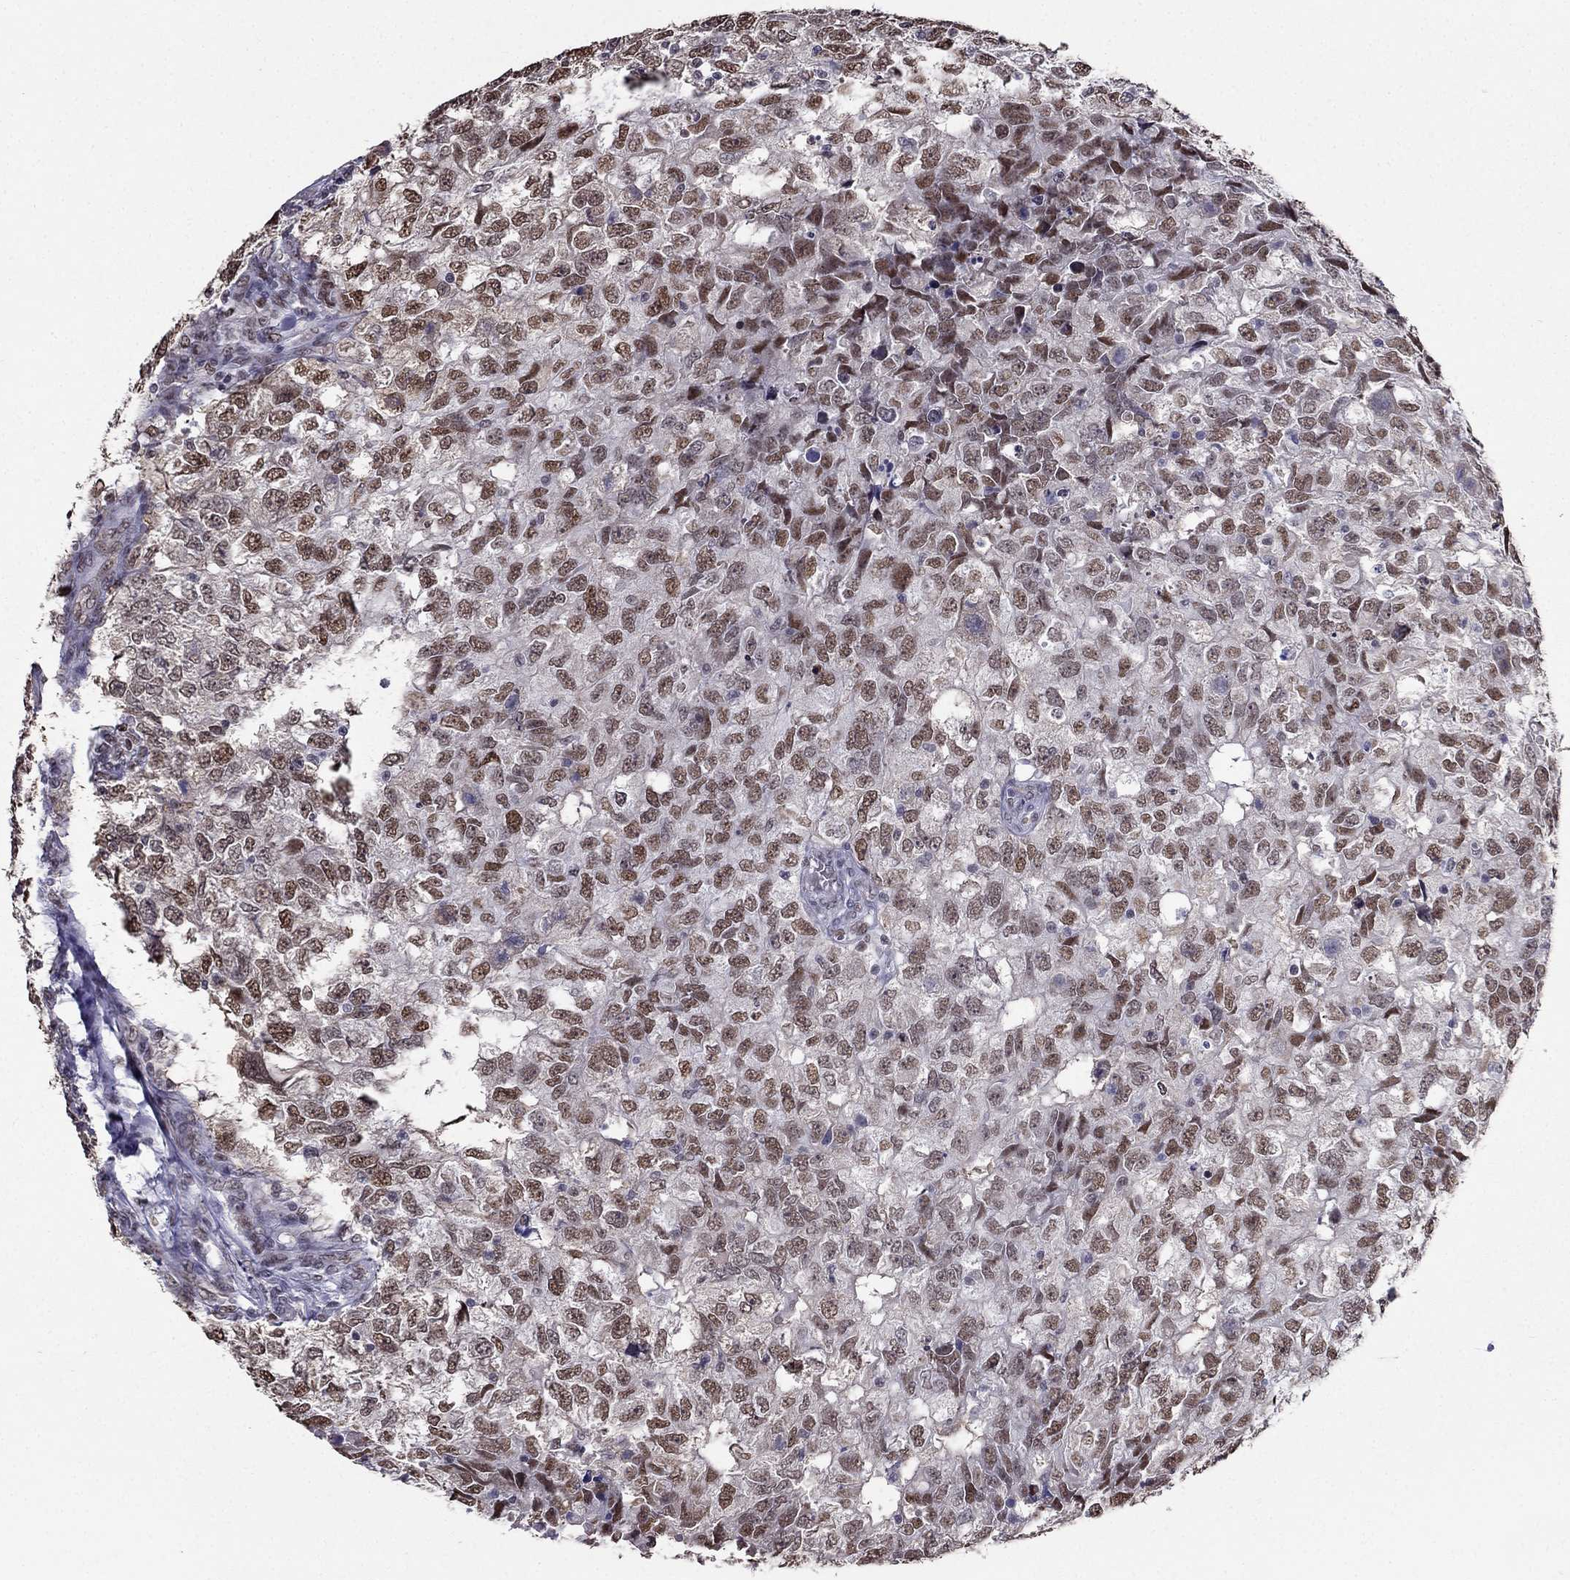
{"staining": {"intensity": "moderate", "quantity": ">75%", "location": "nuclear"}, "tissue": "breast cancer", "cell_type": "Tumor cells", "image_type": "cancer", "snomed": [{"axis": "morphology", "description": "Duct carcinoma"}, {"axis": "topography", "description": "Breast"}], "caption": "This is a photomicrograph of IHC staining of breast cancer, which shows moderate expression in the nuclear of tumor cells.", "gene": "PPM1G", "patient": {"sex": "female", "age": 30}}